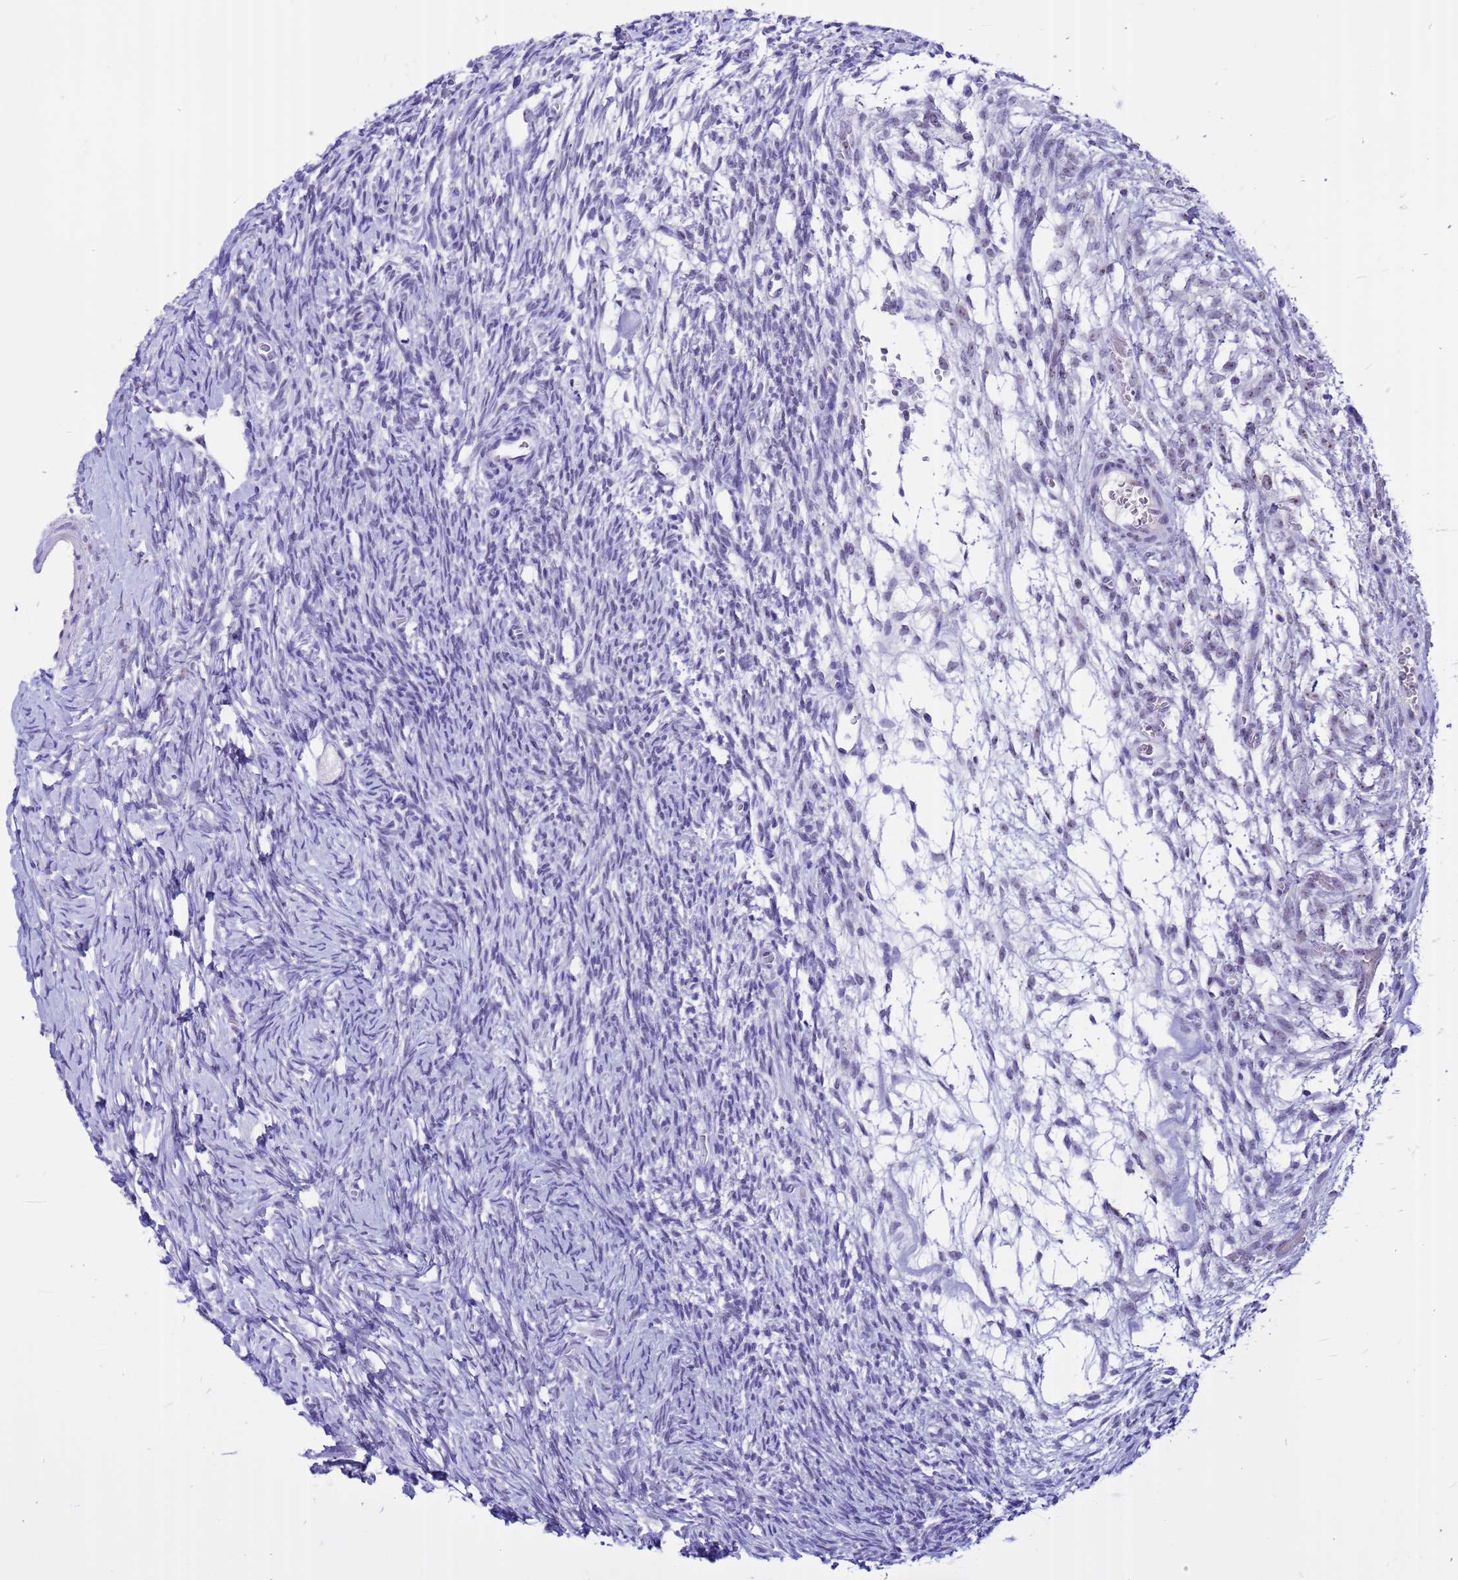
{"staining": {"intensity": "negative", "quantity": "none", "location": "none"}, "tissue": "ovary", "cell_type": "Follicle cells", "image_type": "normal", "snomed": [{"axis": "morphology", "description": "Normal tissue, NOS"}, {"axis": "topography", "description": "Ovary"}], "caption": "Immunohistochemistry image of normal ovary: human ovary stained with DAB (3,3'-diaminobenzidine) demonstrates no significant protein expression in follicle cells. (DAB (3,3'-diaminobenzidine) immunohistochemistry visualized using brightfield microscopy, high magnification).", "gene": "DMRTC2", "patient": {"sex": "female", "age": 39}}